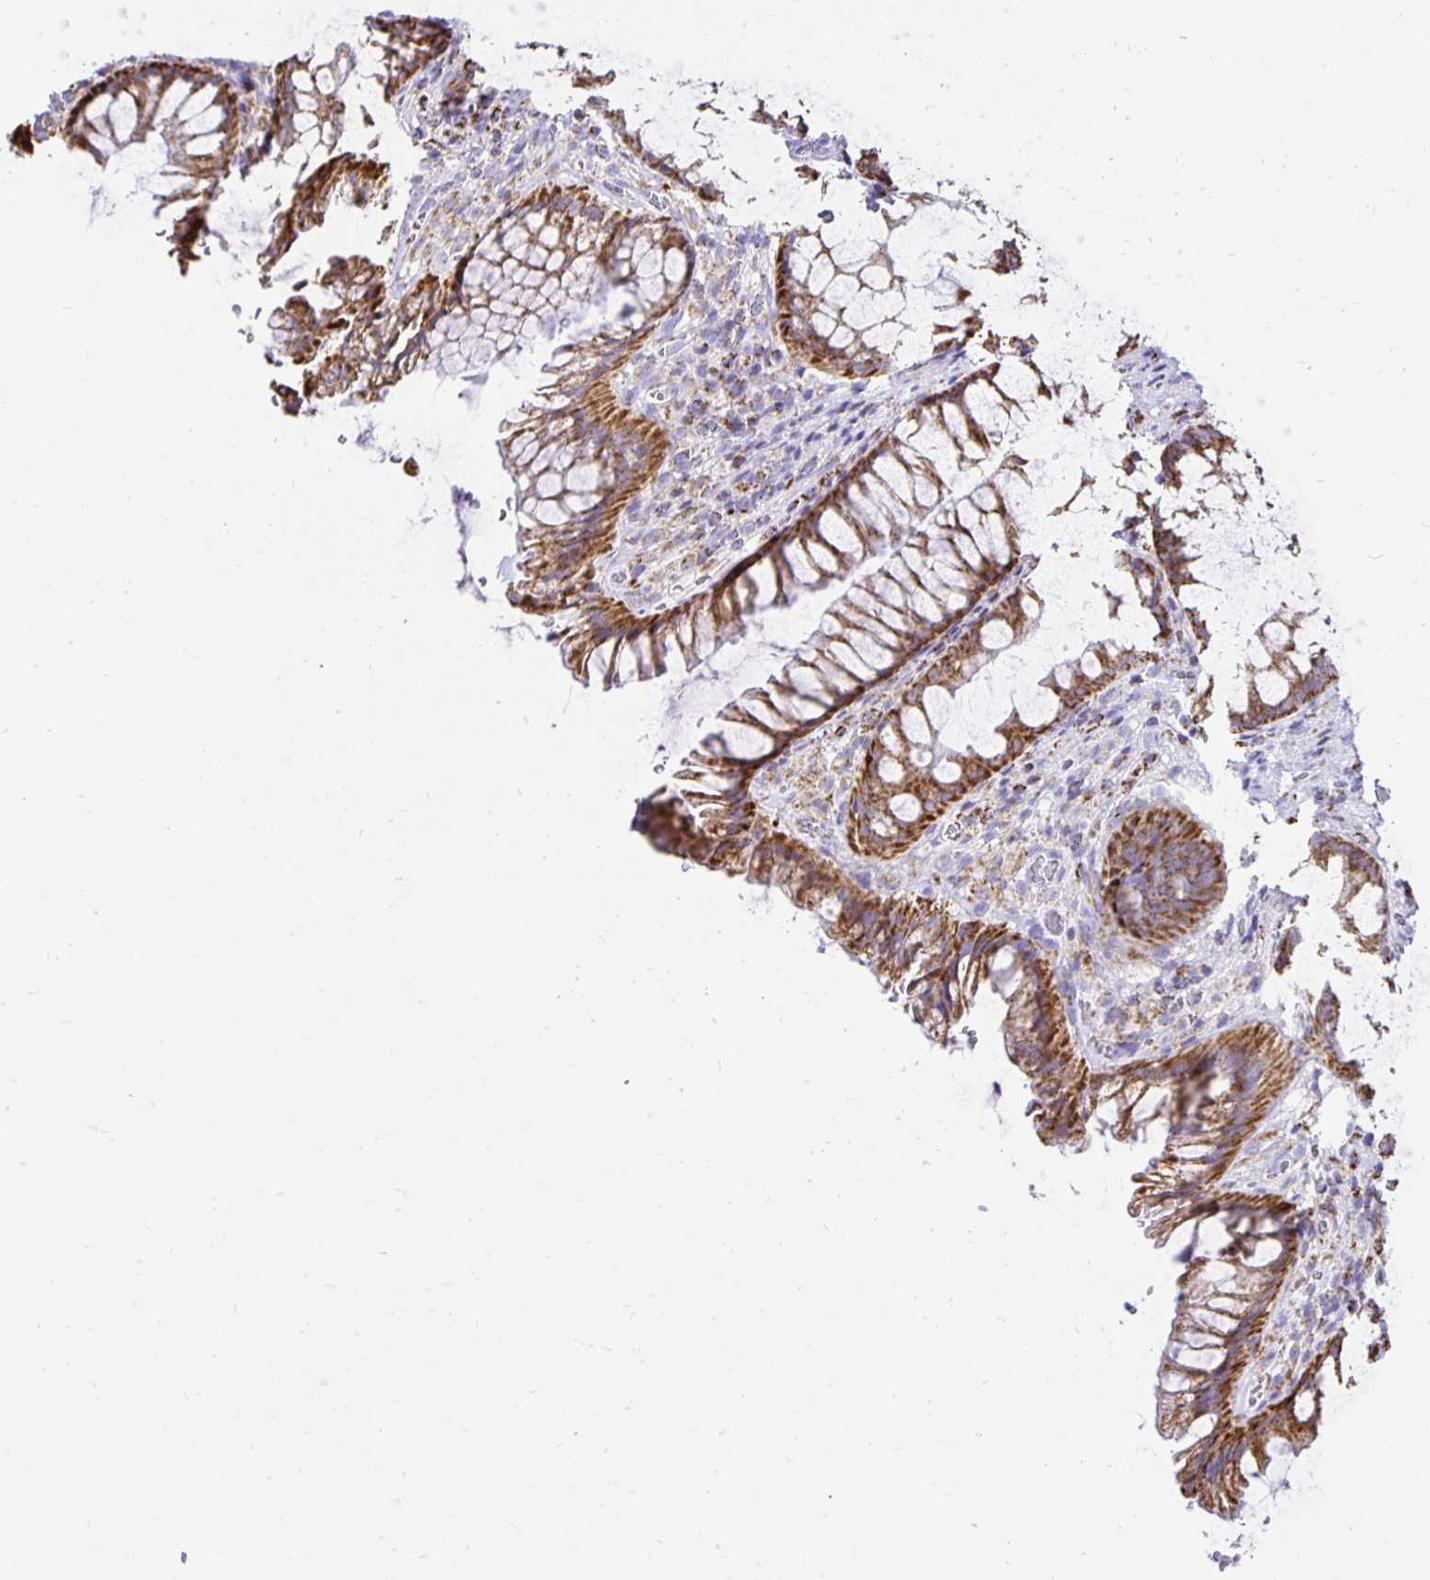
{"staining": {"intensity": "moderate", "quantity": ">75%", "location": "cytoplasmic/membranous"}, "tissue": "rectum", "cell_type": "Glandular cells", "image_type": "normal", "snomed": [{"axis": "morphology", "description": "Normal tissue, NOS"}, {"axis": "topography", "description": "Rectum"}], "caption": "Glandular cells display medium levels of moderate cytoplasmic/membranous expression in about >75% of cells in unremarkable rectum. (DAB IHC, brown staining for protein, blue staining for nuclei).", "gene": "PLAAT2", "patient": {"sex": "male", "age": 53}}